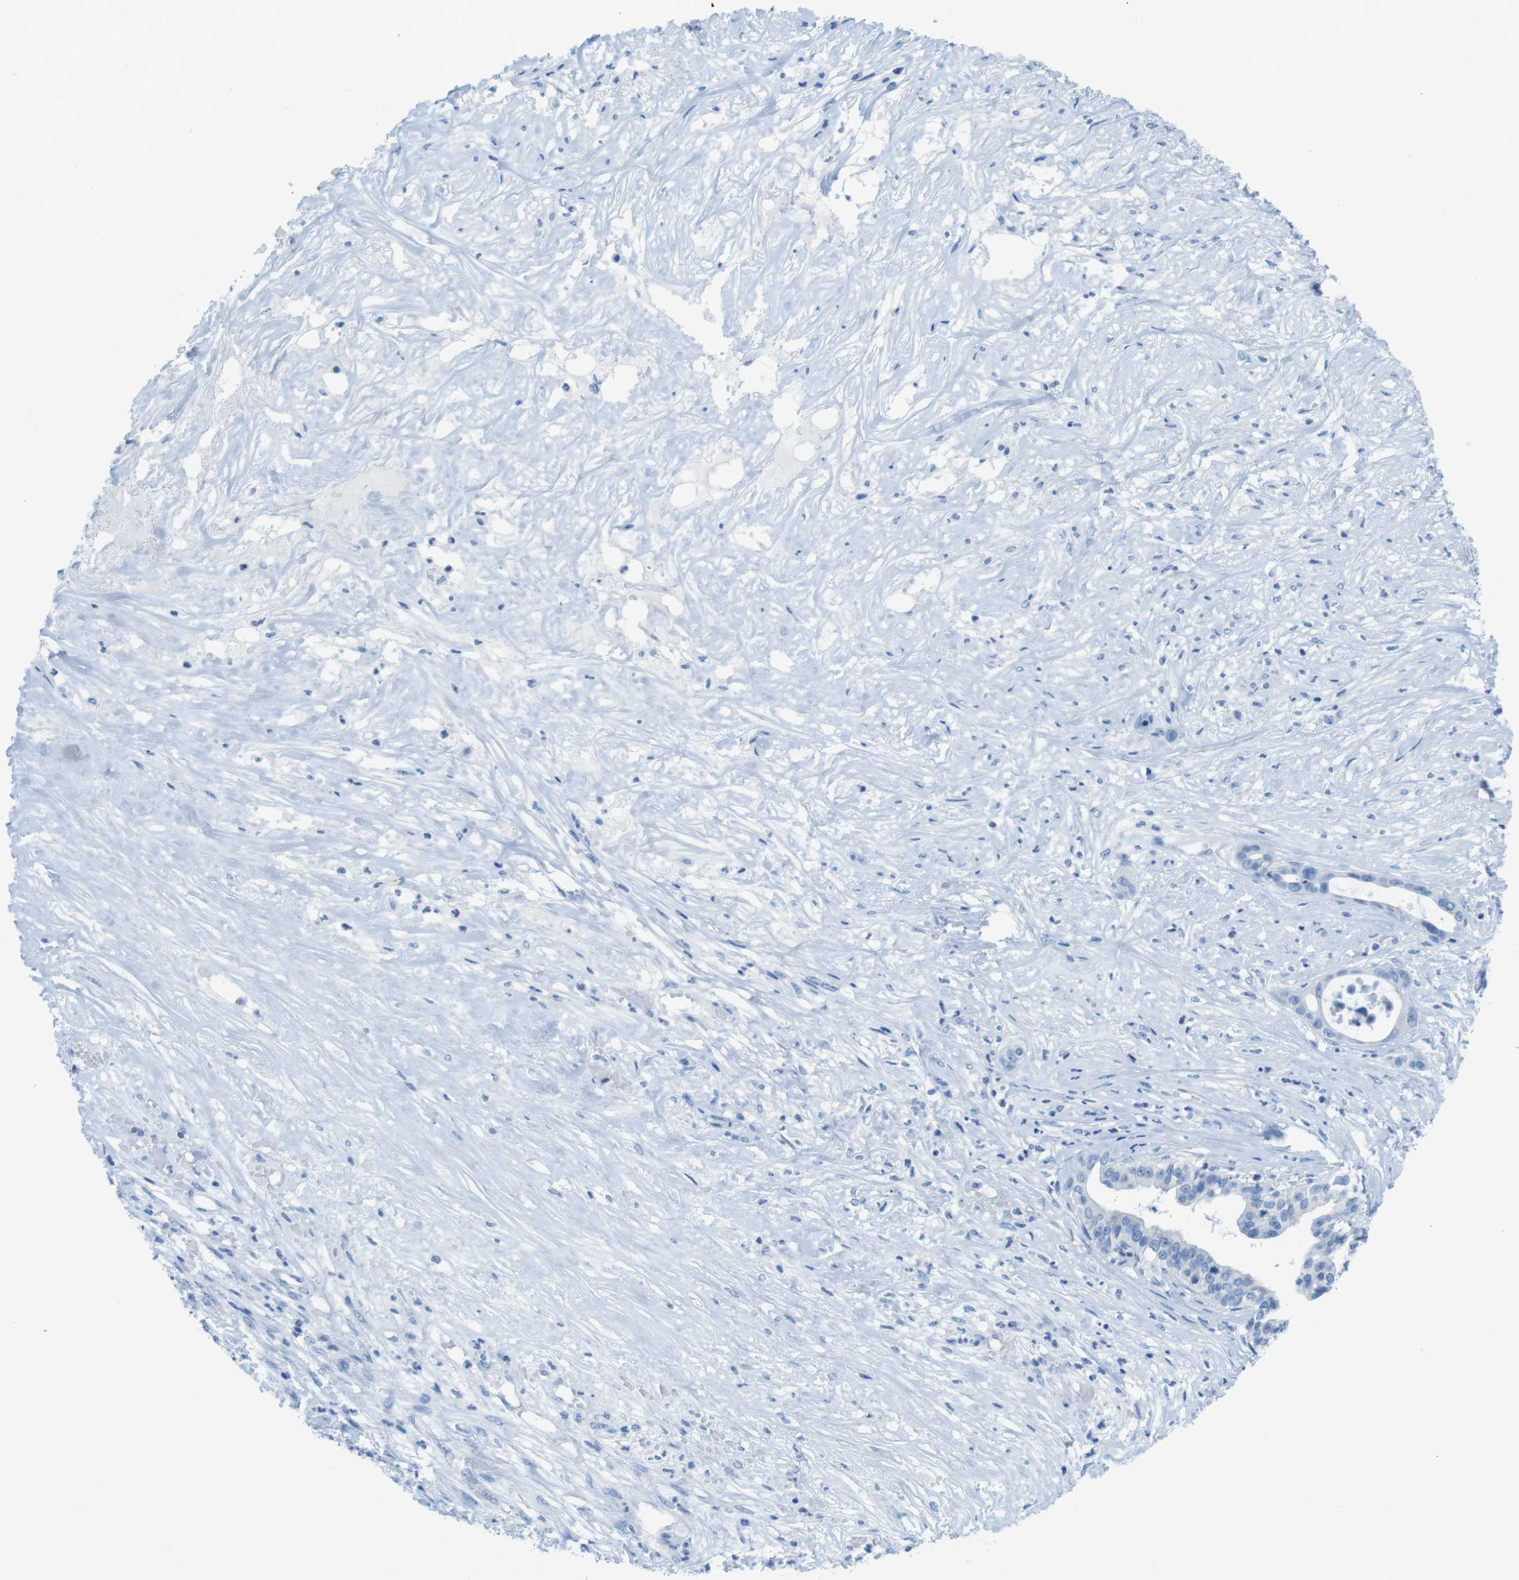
{"staining": {"intensity": "negative", "quantity": "none", "location": "none"}, "tissue": "liver cancer", "cell_type": "Tumor cells", "image_type": "cancer", "snomed": [{"axis": "morphology", "description": "Cholangiocarcinoma"}, {"axis": "topography", "description": "Liver"}], "caption": "There is no significant positivity in tumor cells of liver cancer (cholangiocarcinoma).", "gene": "GAP43", "patient": {"sex": "female", "age": 61}}